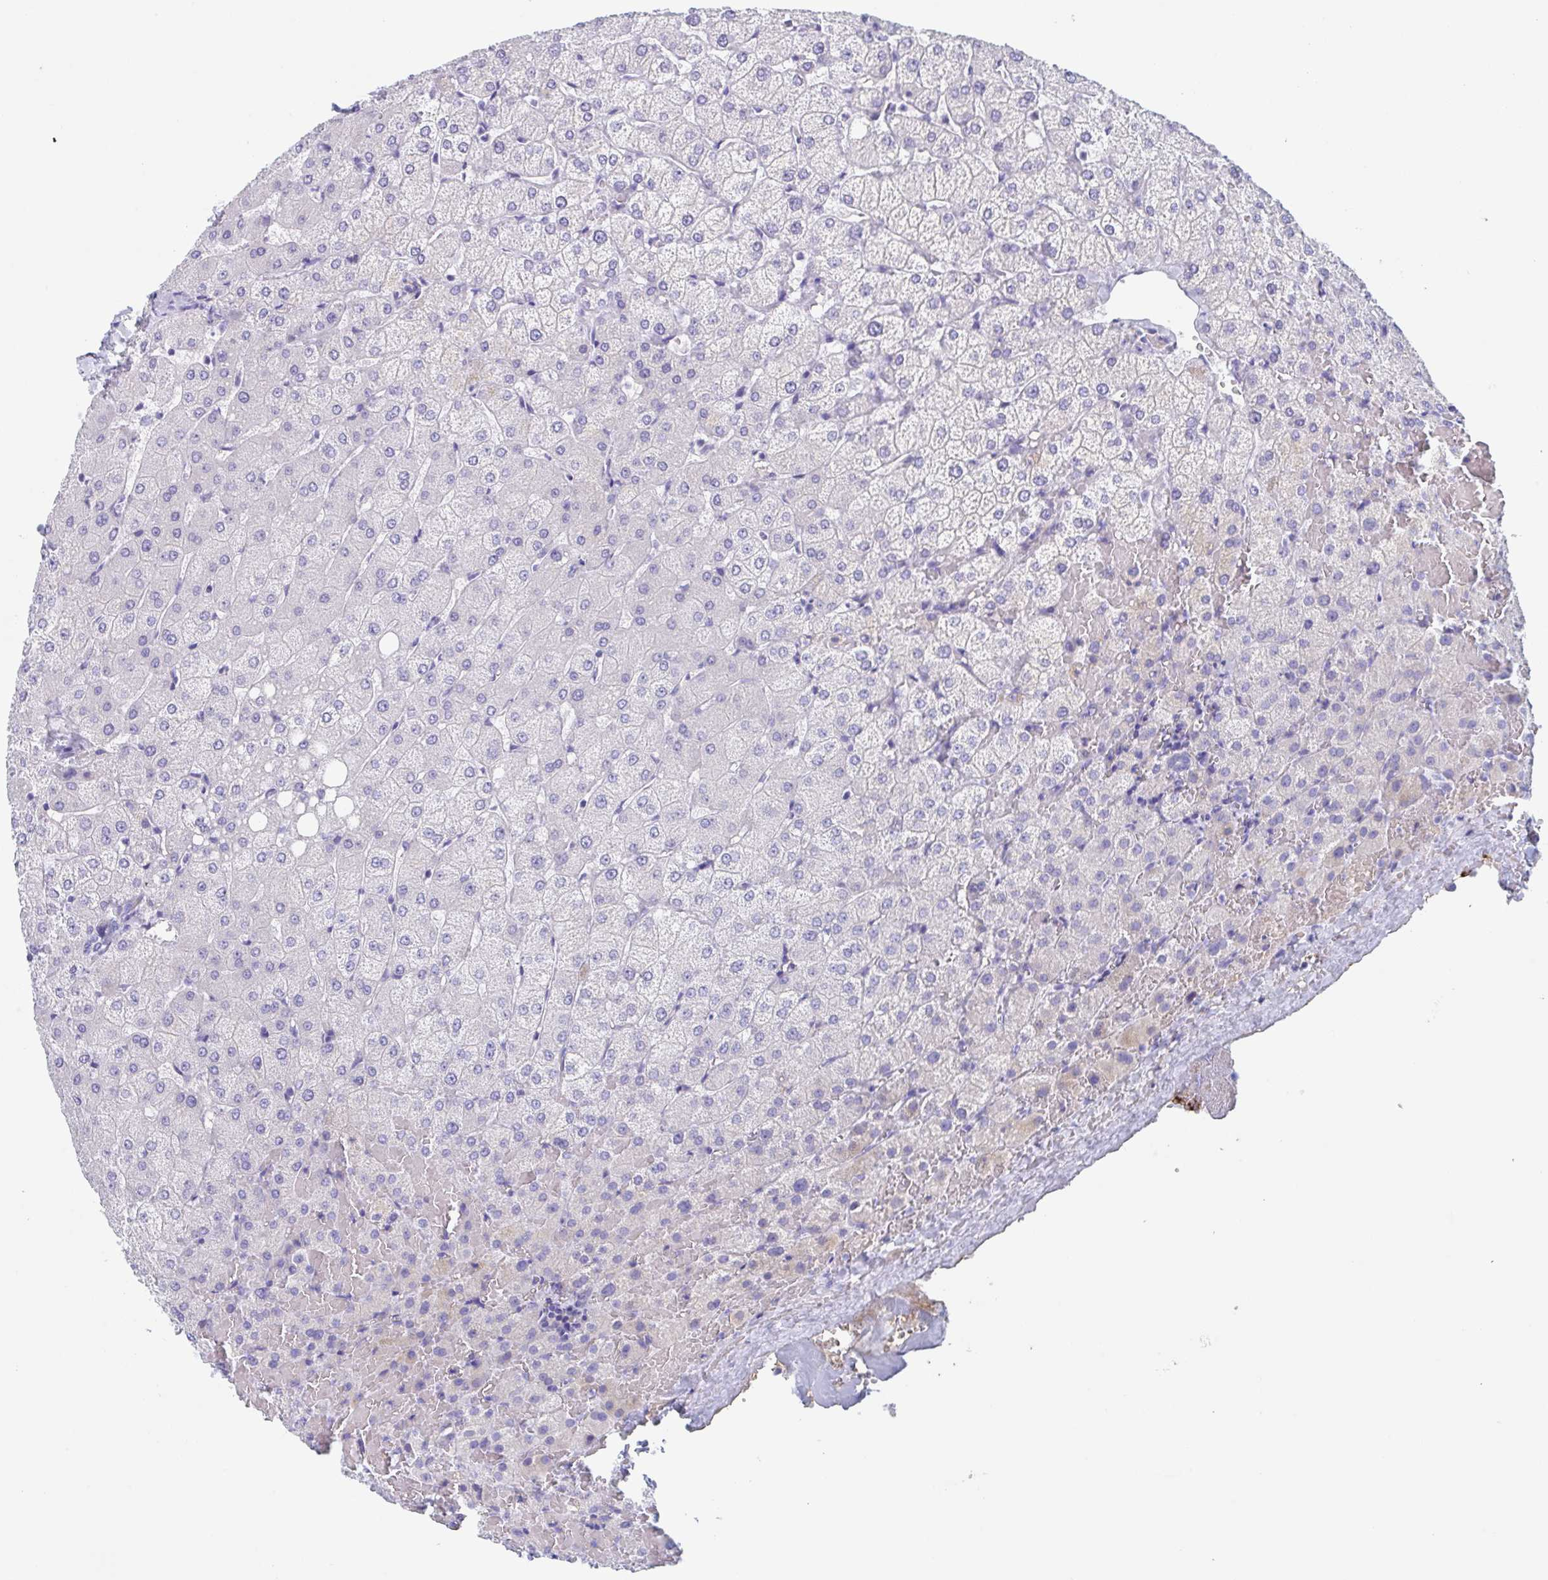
{"staining": {"intensity": "negative", "quantity": "none", "location": "none"}, "tissue": "liver", "cell_type": "Cholangiocytes", "image_type": "normal", "snomed": [{"axis": "morphology", "description": "Normal tissue, NOS"}, {"axis": "topography", "description": "Liver"}], "caption": "Immunohistochemistry (IHC) micrograph of unremarkable human liver stained for a protein (brown), which shows no staining in cholangiocytes. The staining was performed using DAB (3,3'-diaminobenzidine) to visualize the protein expression in brown, while the nuclei were stained in blue with hematoxylin (Magnification: 20x).", "gene": "ZPBP", "patient": {"sex": "female", "age": 54}}